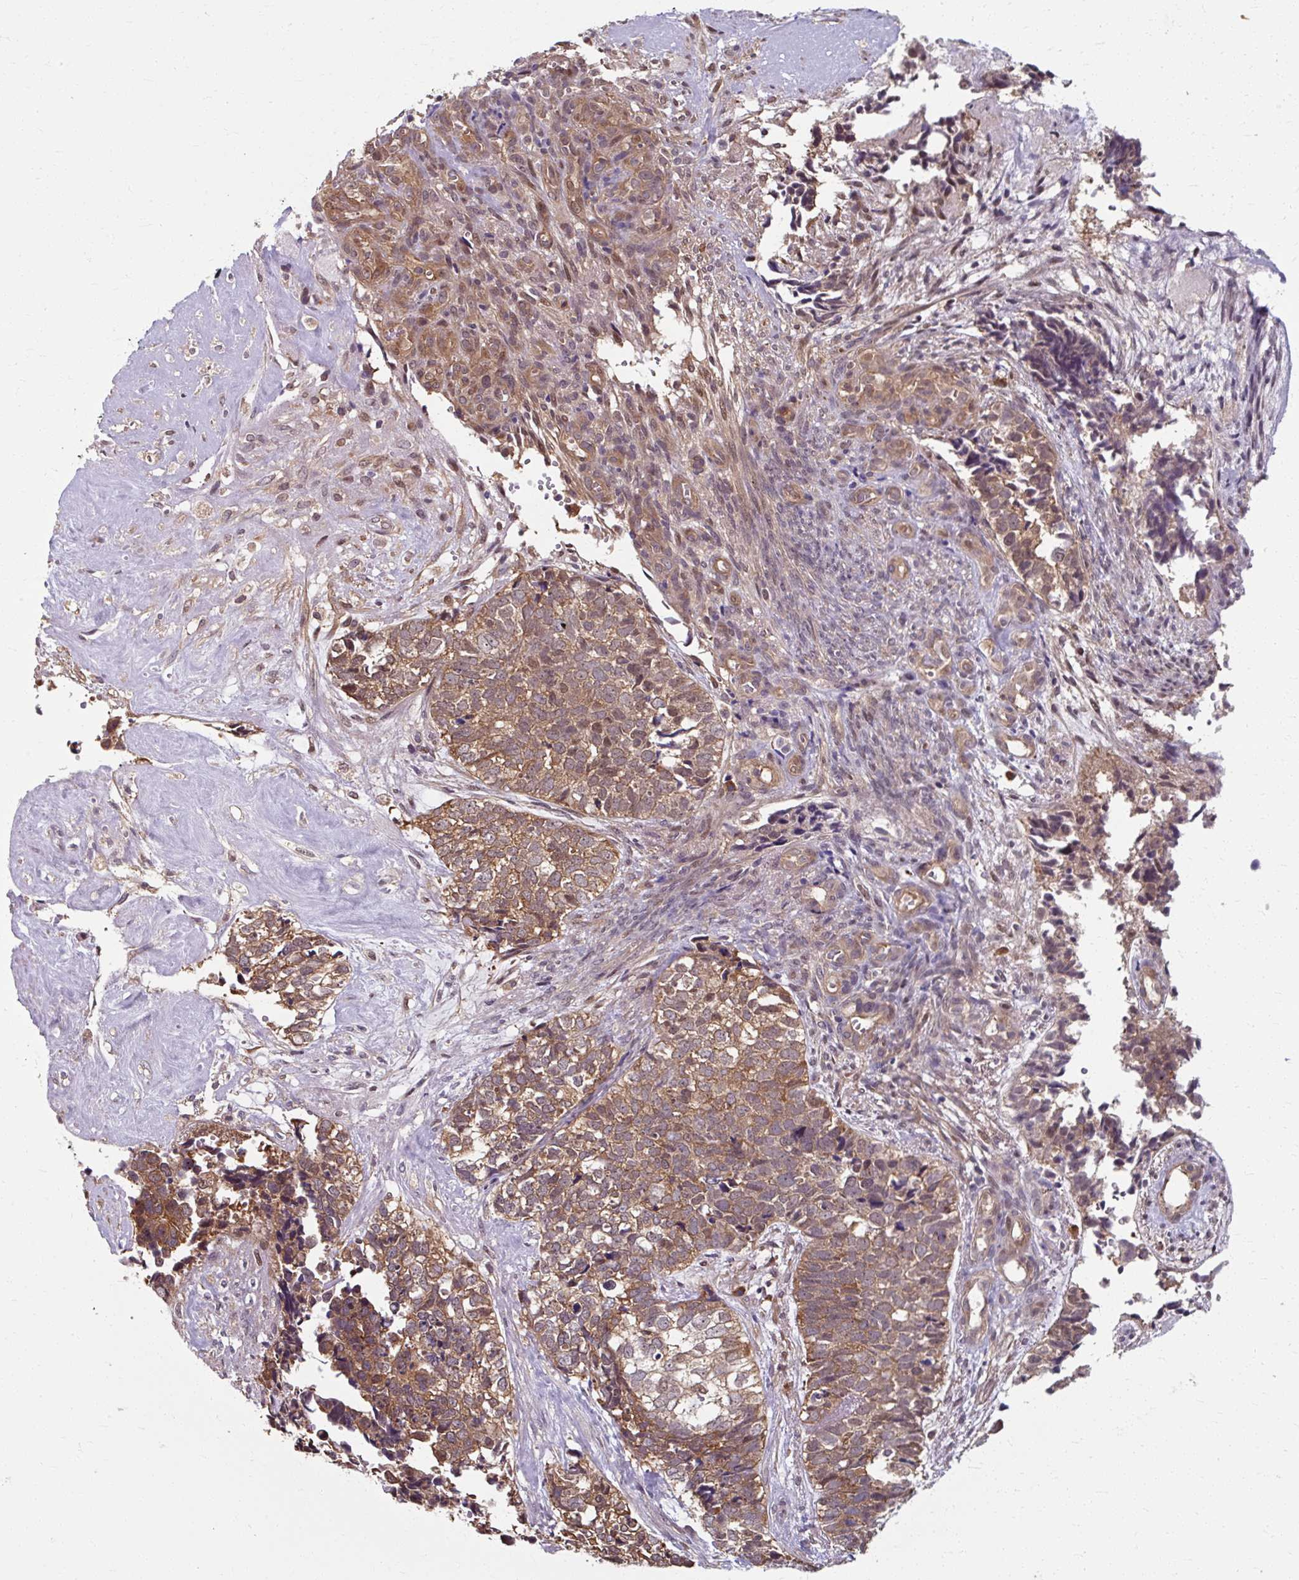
{"staining": {"intensity": "moderate", "quantity": "25%-75%", "location": "cytoplasmic/membranous"}, "tissue": "cervical cancer", "cell_type": "Tumor cells", "image_type": "cancer", "snomed": [{"axis": "morphology", "description": "Squamous cell carcinoma, NOS"}, {"axis": "topography", "description": "Cervix"}], "caption": "Protein staining of squamous cell carcinoma (cervical) tissue exhibits moderate cytoplasmic/membranous positivity in approximately 25%-75% of tumor cells.", "gene": "ZNF555", "patient": {"sex": "female", "age": 63}}